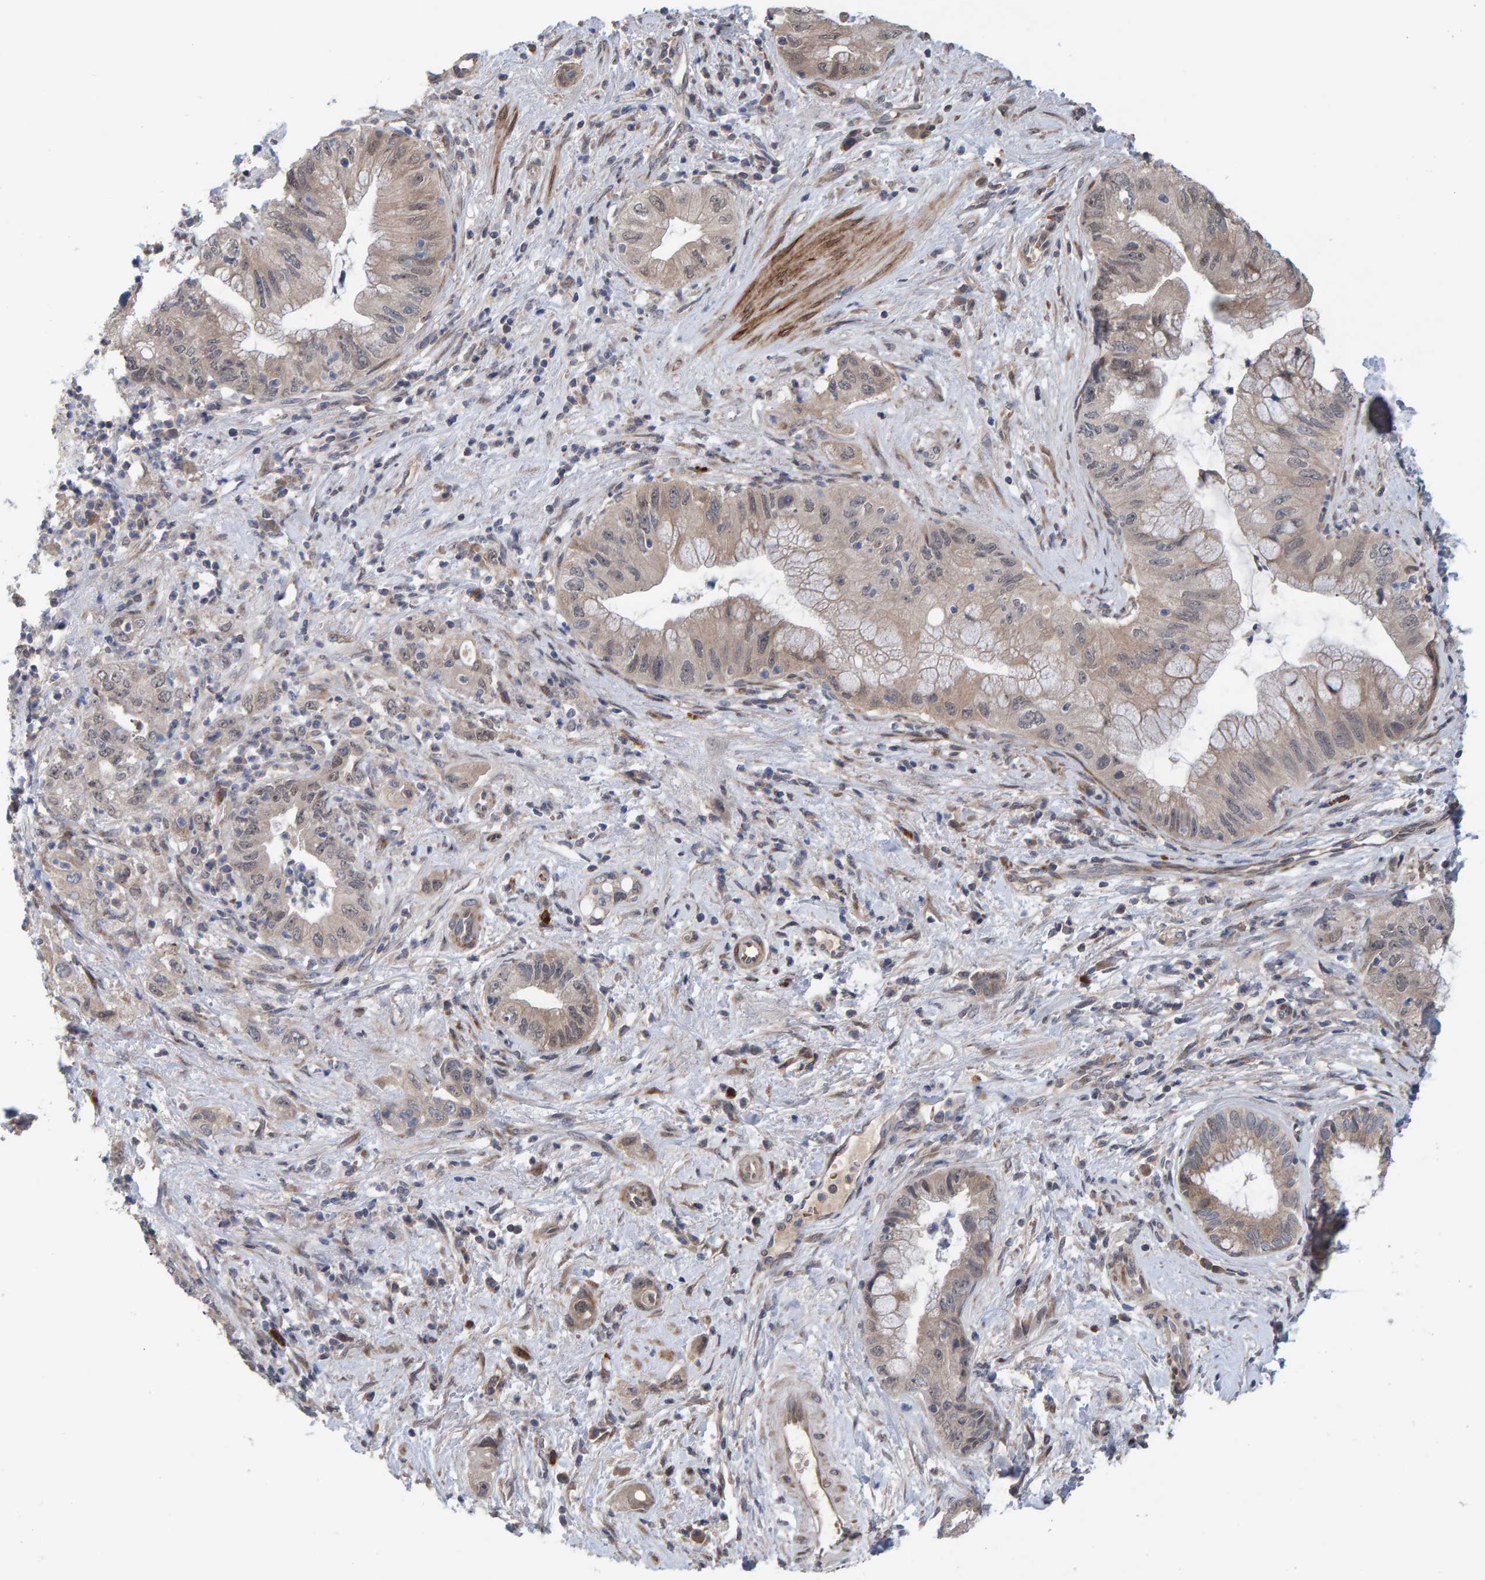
{"staining": {"intensity": "weak", "quantity": ">75%", "location": "cytoplasmic/membranous,nuclear"}, "tissue": "pancreatic cancer", "cell_type": "Tumor cells", "image_type": "cancer", "snomed": [{"axis": "morphology", "description": "Adenocarcinoma, NOS"}, {"axis": "topography", "description": "Pancreas"}], "caption": "This image exhibits immunohistochemistry (IHC) staining of adenocarcinoma (pancreatic), with low weak cytoplasmic/membranous and nuclear expression in about >75% of tumor cells.", "gene": "MFSD6L", "patient": {"sex": "female", "age": 73}}